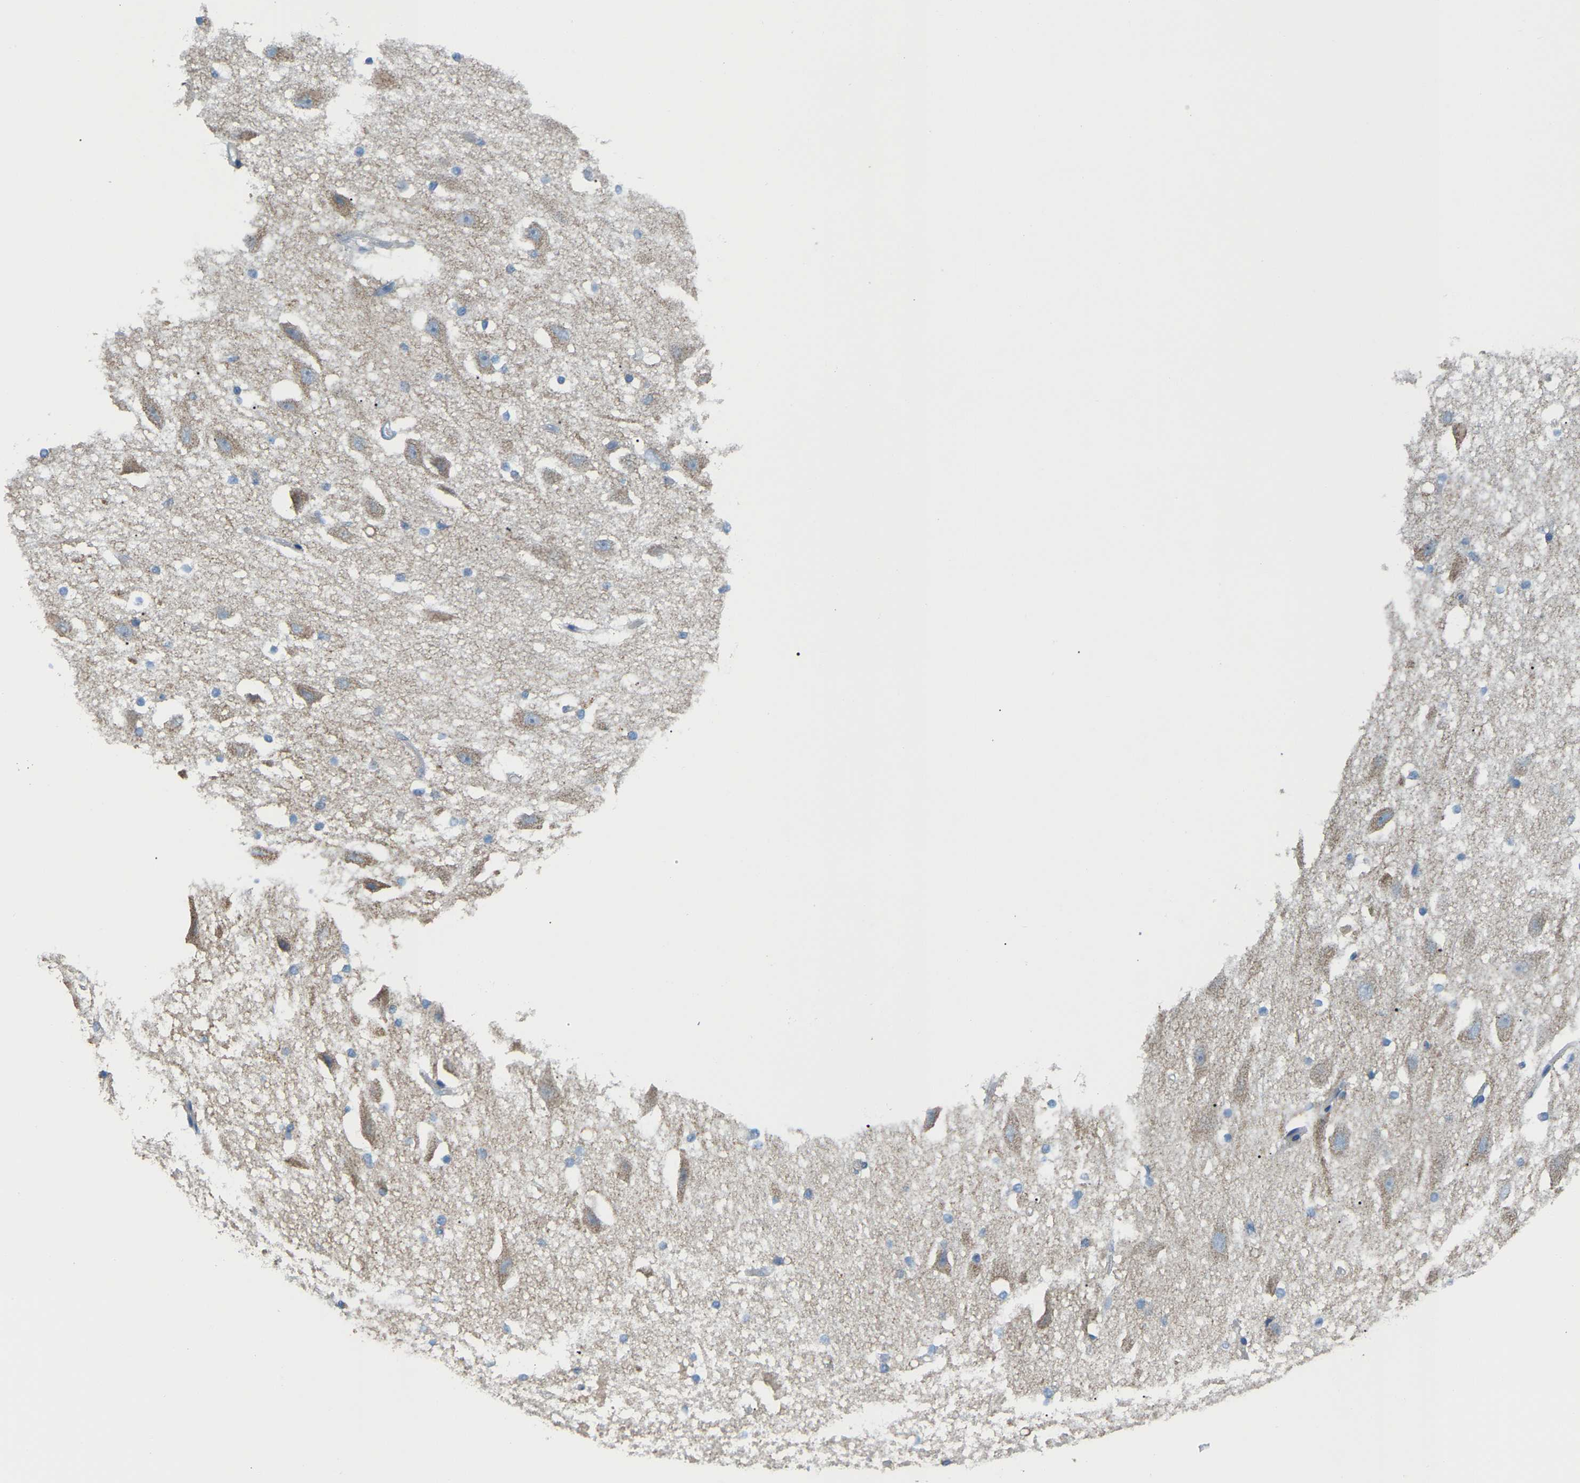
{"staining": {"intensity": "negative", "quantity": "none", "location": "none"}, "tissue": "hippocampus", "cell_type": "Glial cells", "image_type": "normal", "snomed": [{"axis": "morphology", "description": "Normal tissue, NOS"}, {"axis": "topography", "description": "Hippocampus"}], "caption": "DAB immunohistochemical staining of normal human hippocampus exhibits no significant staining in glial cells.", "gene": "CROT", "patient": {"sex": "female", "age": 19}}